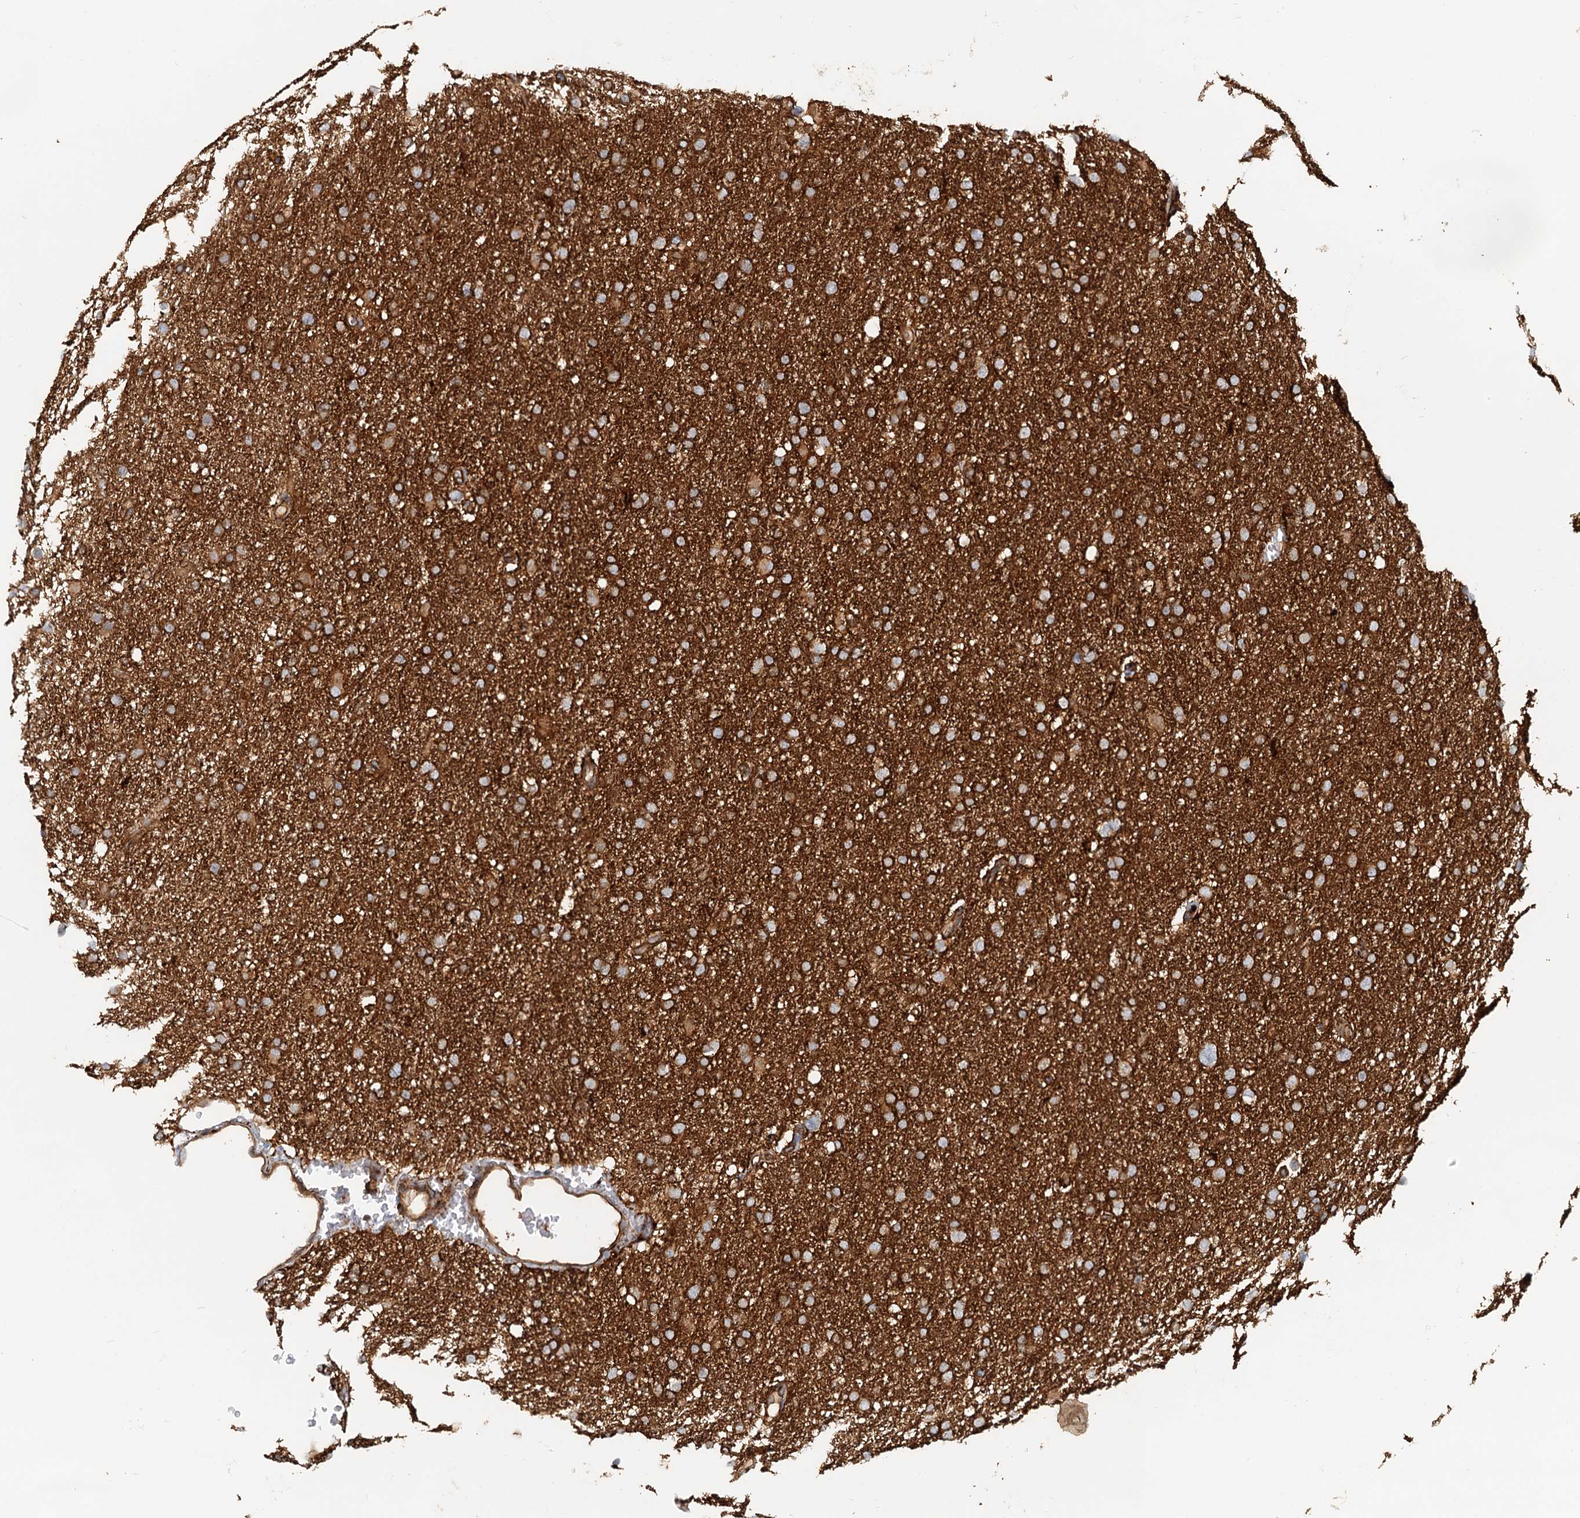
{"staining": {"intensity": "moderate", "quantity": ">75%", "location": "cytoplasmic/membranous"}, "tissue": "glioma", "cell_type": "Tumor cells", "image_type": "cancer", "snomed": [{"axis": "morphology", "description": "Glioma, malignant, High grade"}, {"axis": "topography", "description": "Cerebral cortex"}], "caption": "Immunohistochemical staining of human glioma displays medium levels of moderate cytoplasmic/membranous protein staining in about >75% of tumor cells.", "gene": "NIPAL3", "patient": {"sex": "female", "age": 36}}